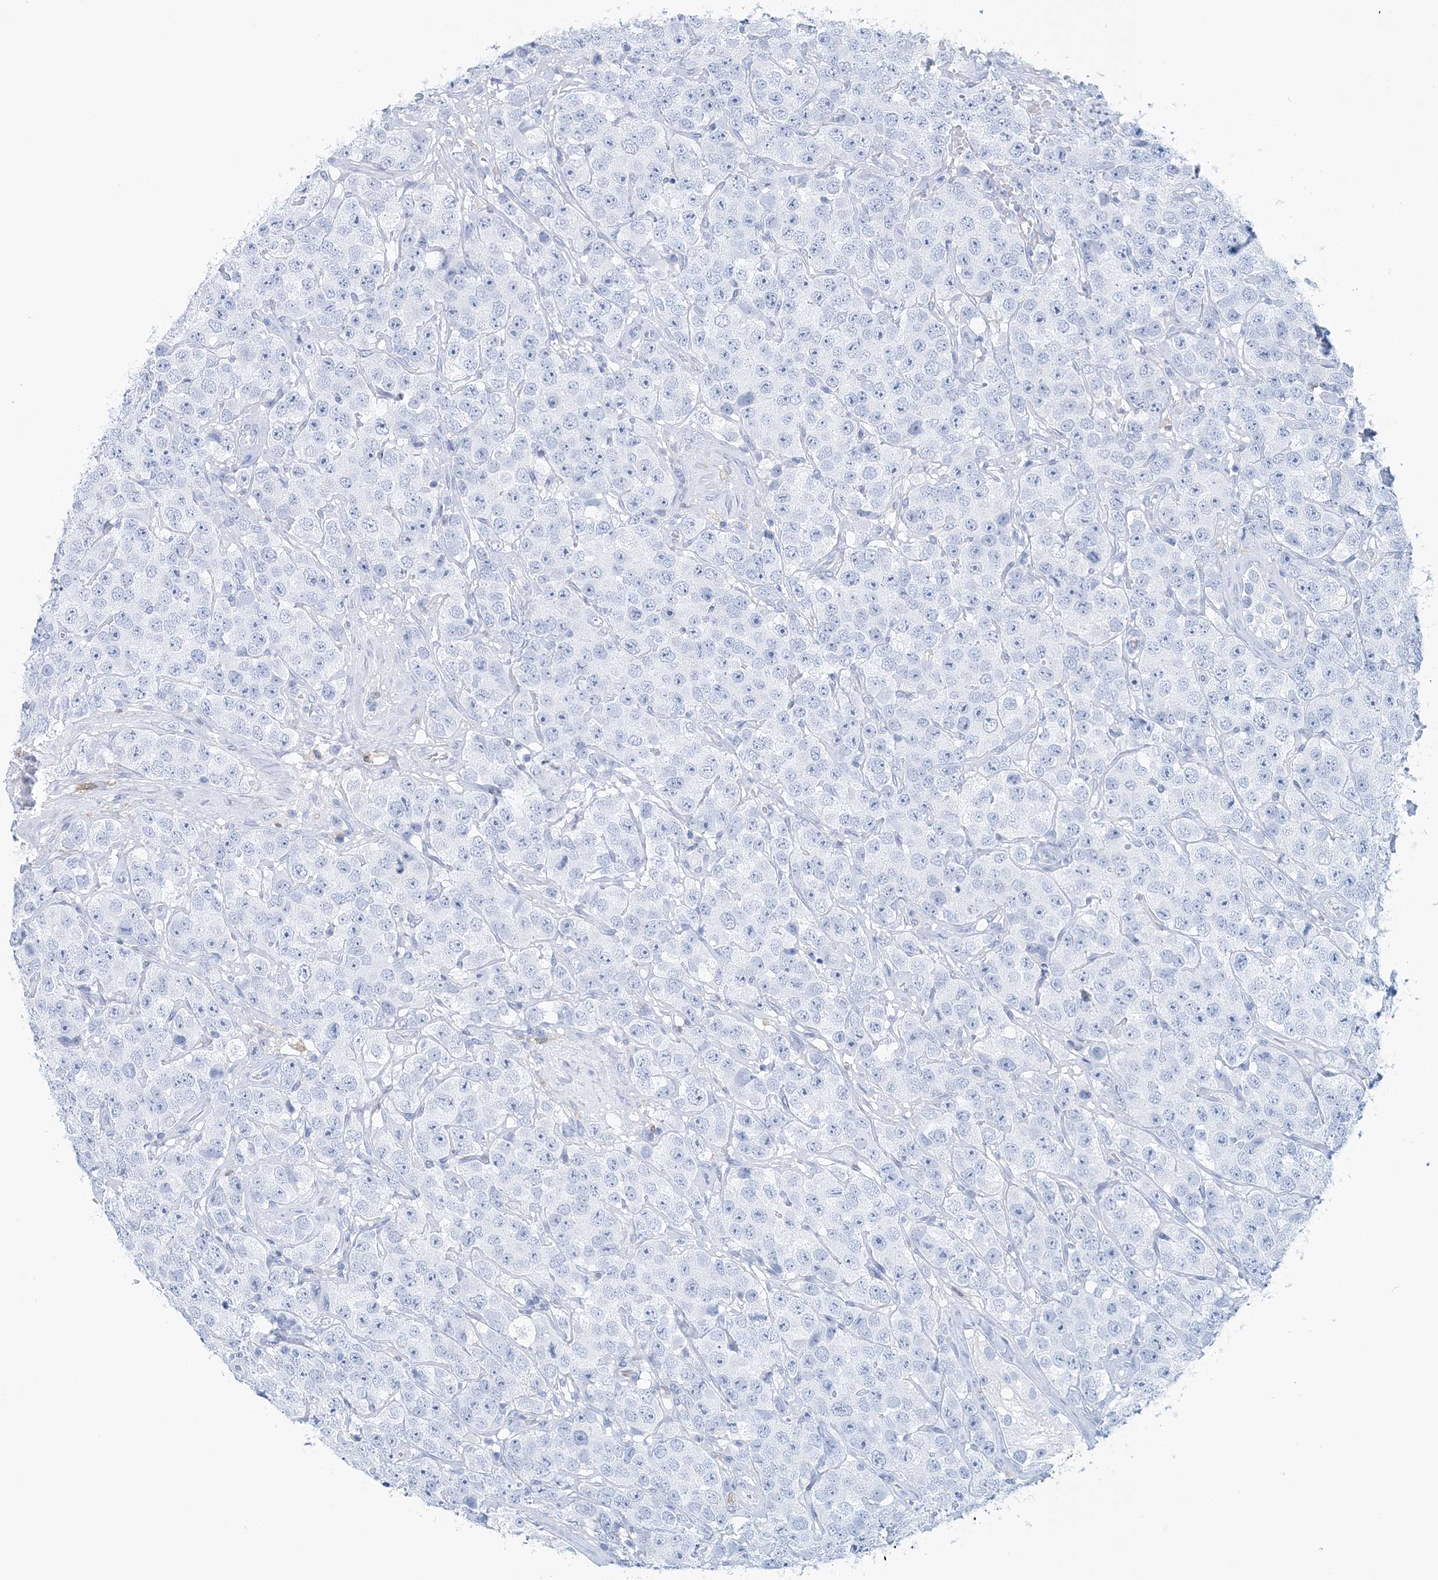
{"staining": {"intensity": "negative", "quantity": "none", "location": "none"}, "tissue": "testis cancer", "cell_type": "Tumor cells", "image_type": "cancer", "snomed": [{"axis": "morphology", "description": "Seminoma, NOS"}, {"axis": "topography", "description": "Testis"}], "caption": "Seminoma (testis) was stained to show a protein in brown. There is no significant expression in tumor cells.", "gene": "NKX6-1", "patient": {"sex": "male", "age": 28}}